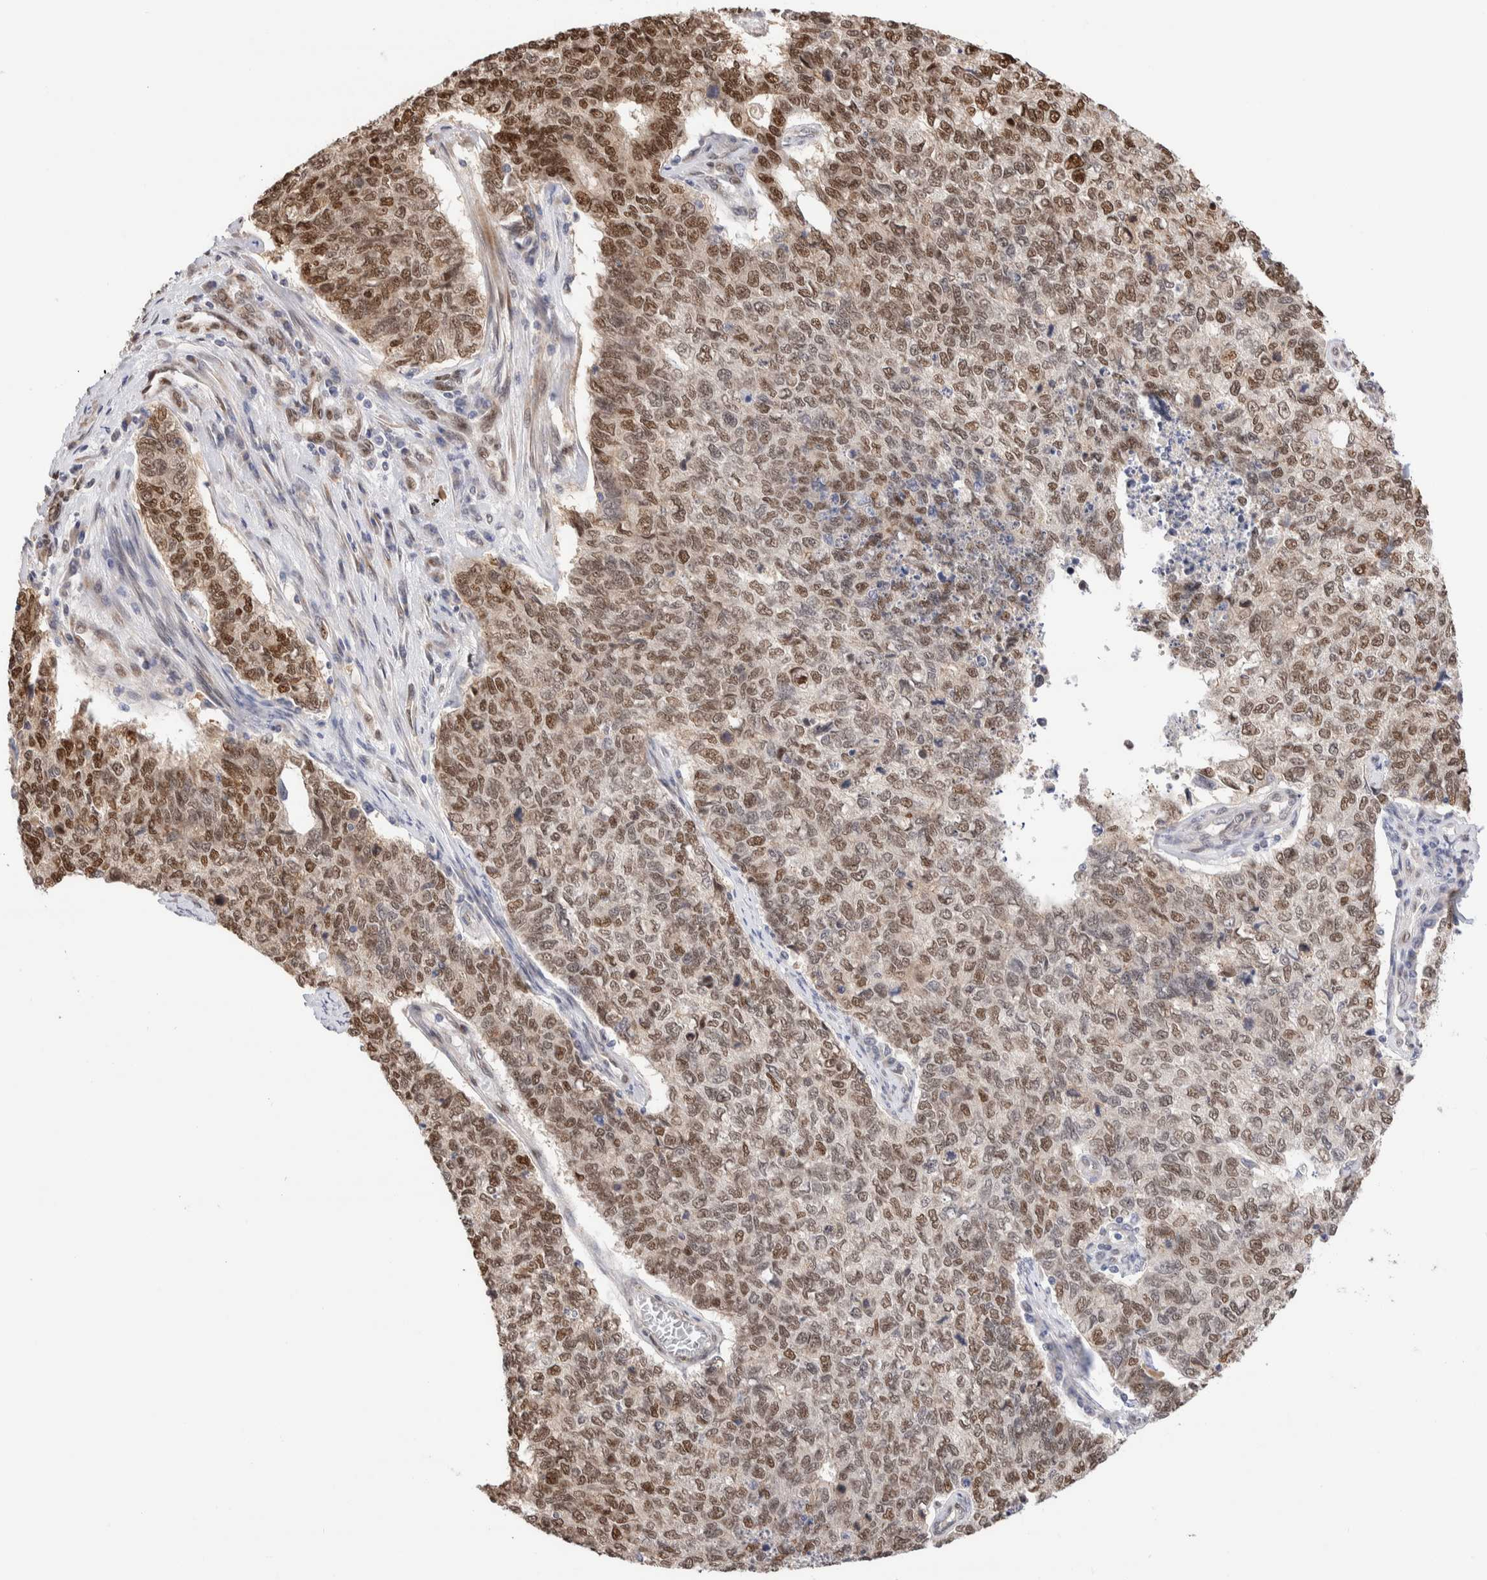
{"staining": {"intensity": "moderate", "quantity": ">75%", "location": "nuclear"}, "tissue": "cervical cancer", "cell_type": "Tumor cells", "image_type": "cancer", "snomed": [{"axis": "morphology", "description": "Squamous cell carcinoma, NOS"}, {"axis": "topography", "description": "Cervix"}], "caption": "There is medium levels of moderate nuclear positivity in tumor cells of cervical cancer, as demonstrated by immunohistochemical staining (brown color).", "gene": "NSMAF", "patient": {"sex": "female", "age": 63}}